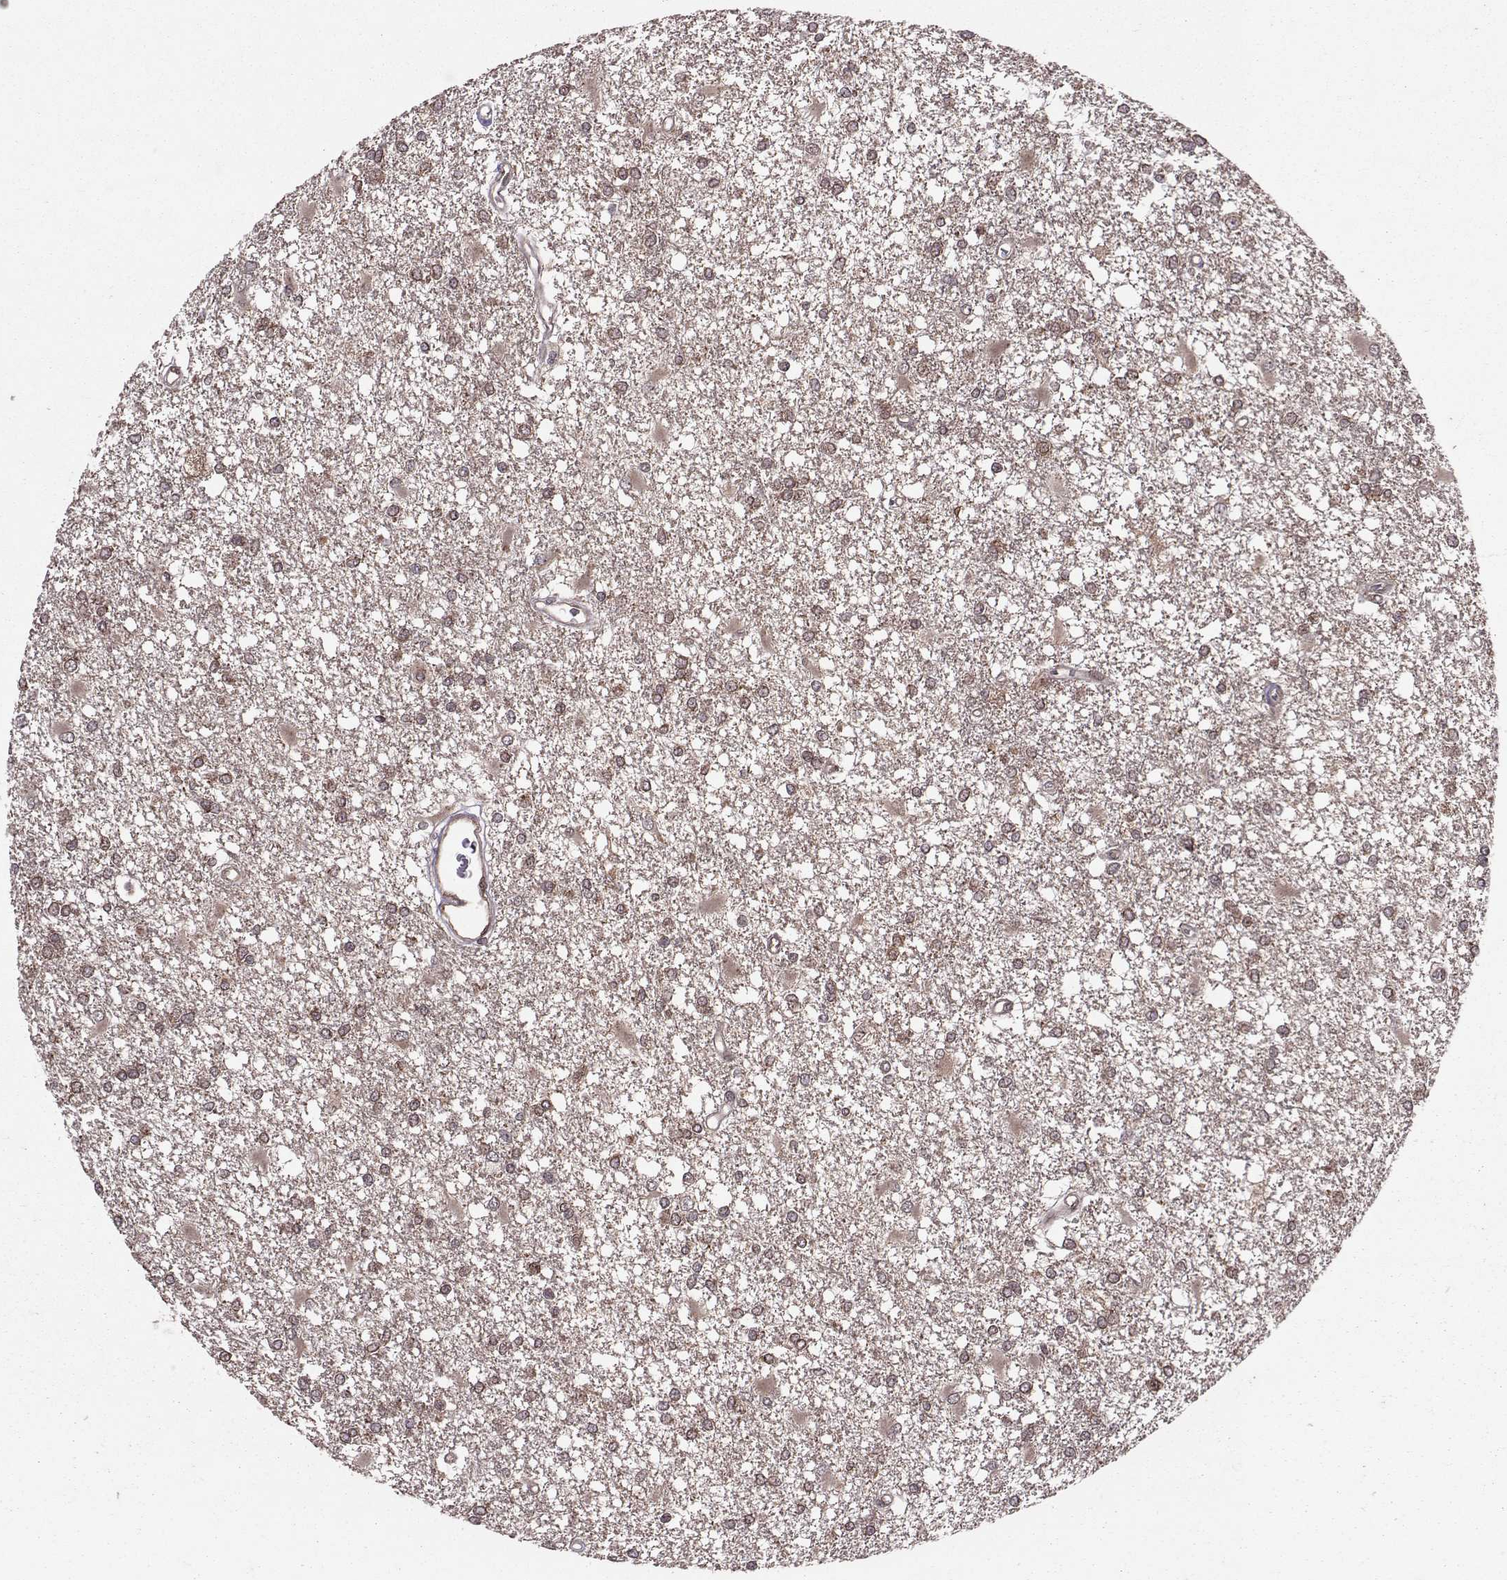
{"staining": {"intensity": "weak", "quantity": "<25%", "location": "cytoplasmic/membranous"}, "tissue": "glioma", "cell_type": "Tumor cells", "image_type": "cancer", "snomed": [{"axis": "morphology", "description": "Glioma, malignant, High grade"}, {"axis": "topography", "description": "Cerebral cortex"}], "caption": "IHC micrograph of neoplastic tissue: human malignant glioma (high-grade) stained with DAB demonstrates no significant protein positivity in tumor cells.", "gene": "PPP2R2A", "patient": {"sex": "male", "age": 79}}